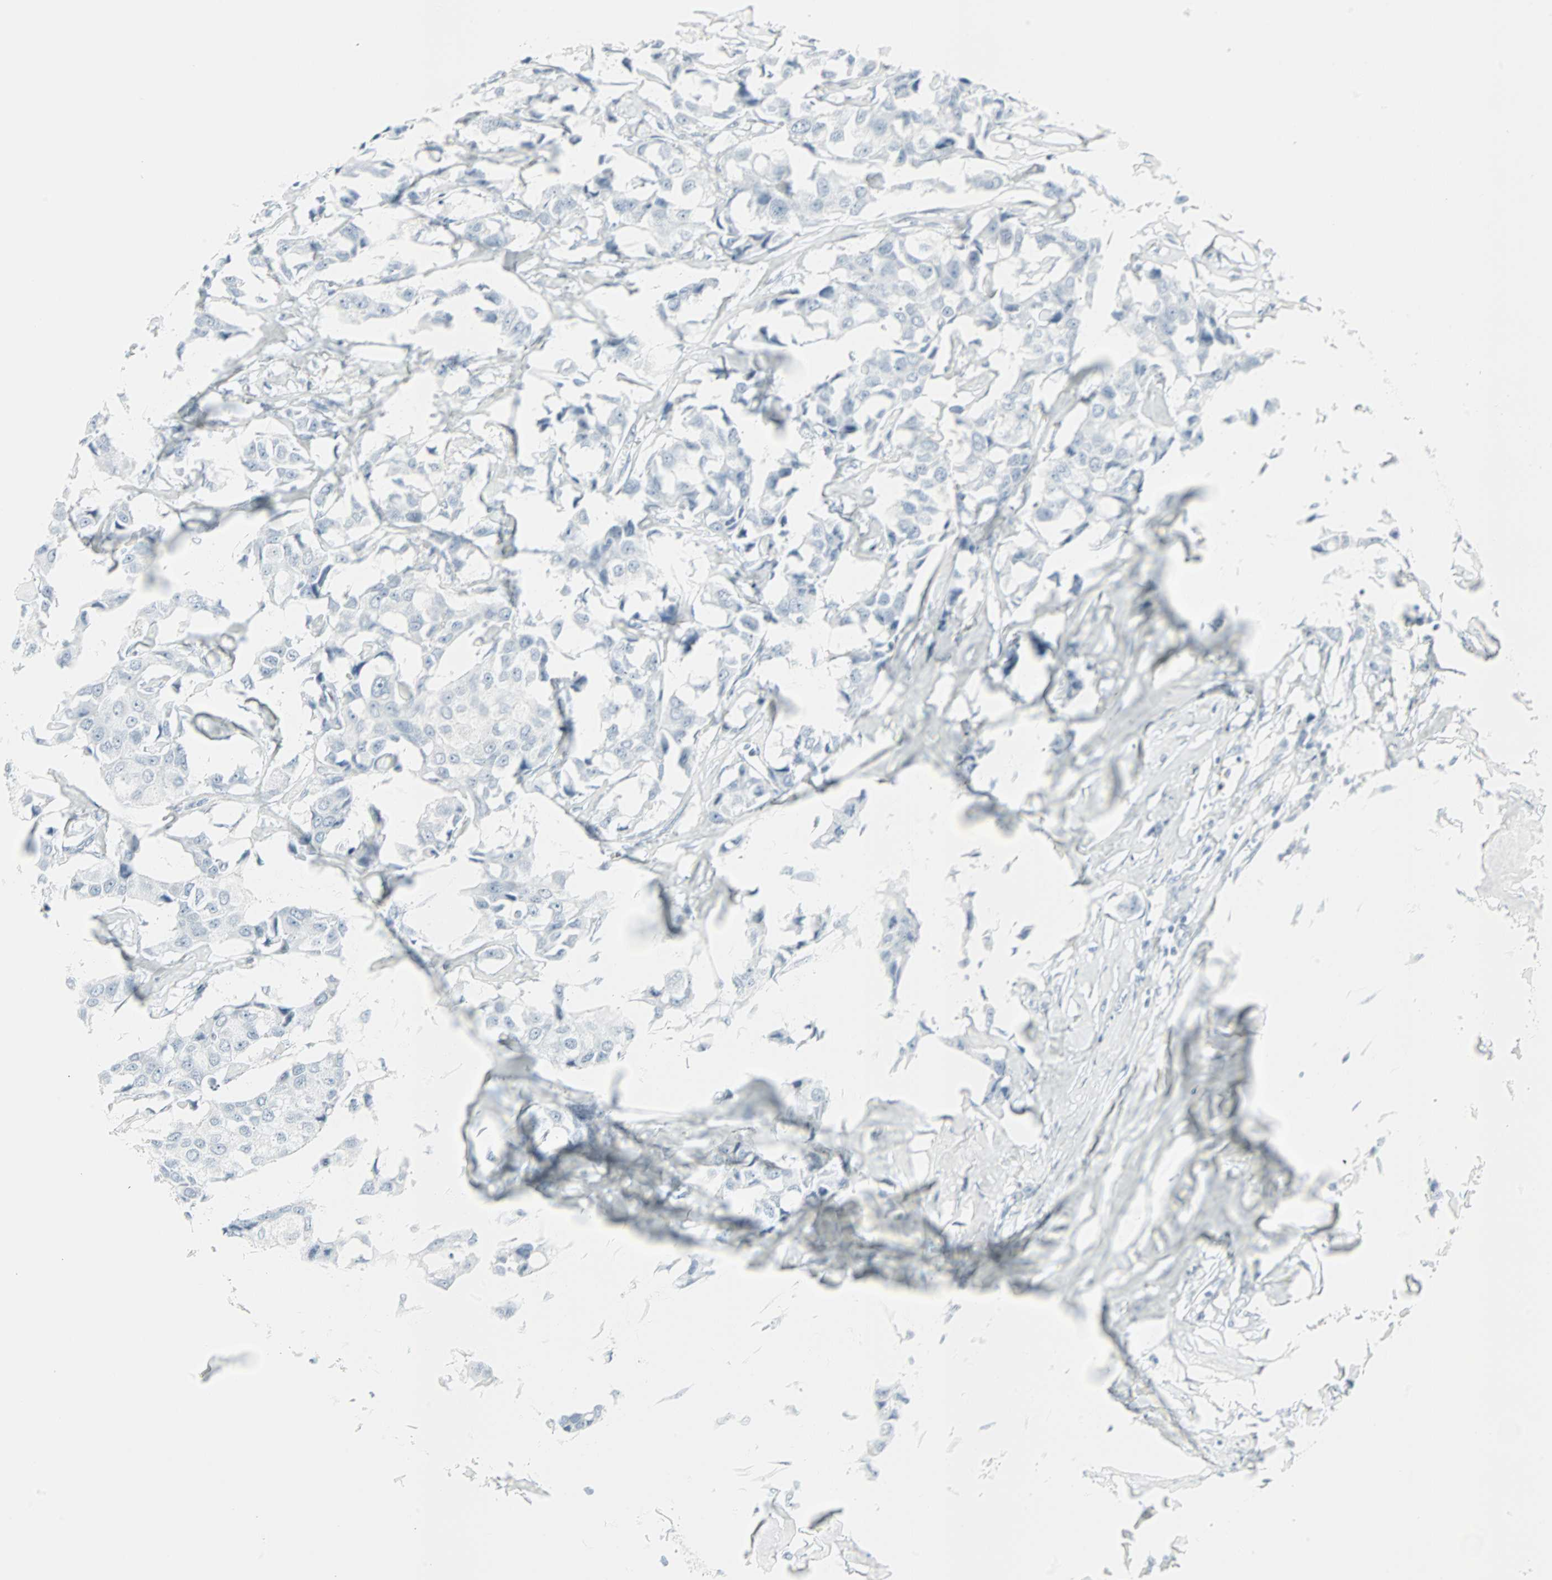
{"staining": {"intensity": "negative", "quantity": "none", "location": "none"}, "tissue": "breast cancer", "cell_type": "Tumor cells", "image_type": "cancer", "snomed": [{"axis": "morphology", "description": "Duct carcinoma"}, {"axis": "topography", "description": "Breast"}], "caption": "DAB immunohistochemical staining of breast cancer displays no significant expression in tumor cells.", "gene": "LANCL3", "patient": {"sex": "female", "age": 80}}